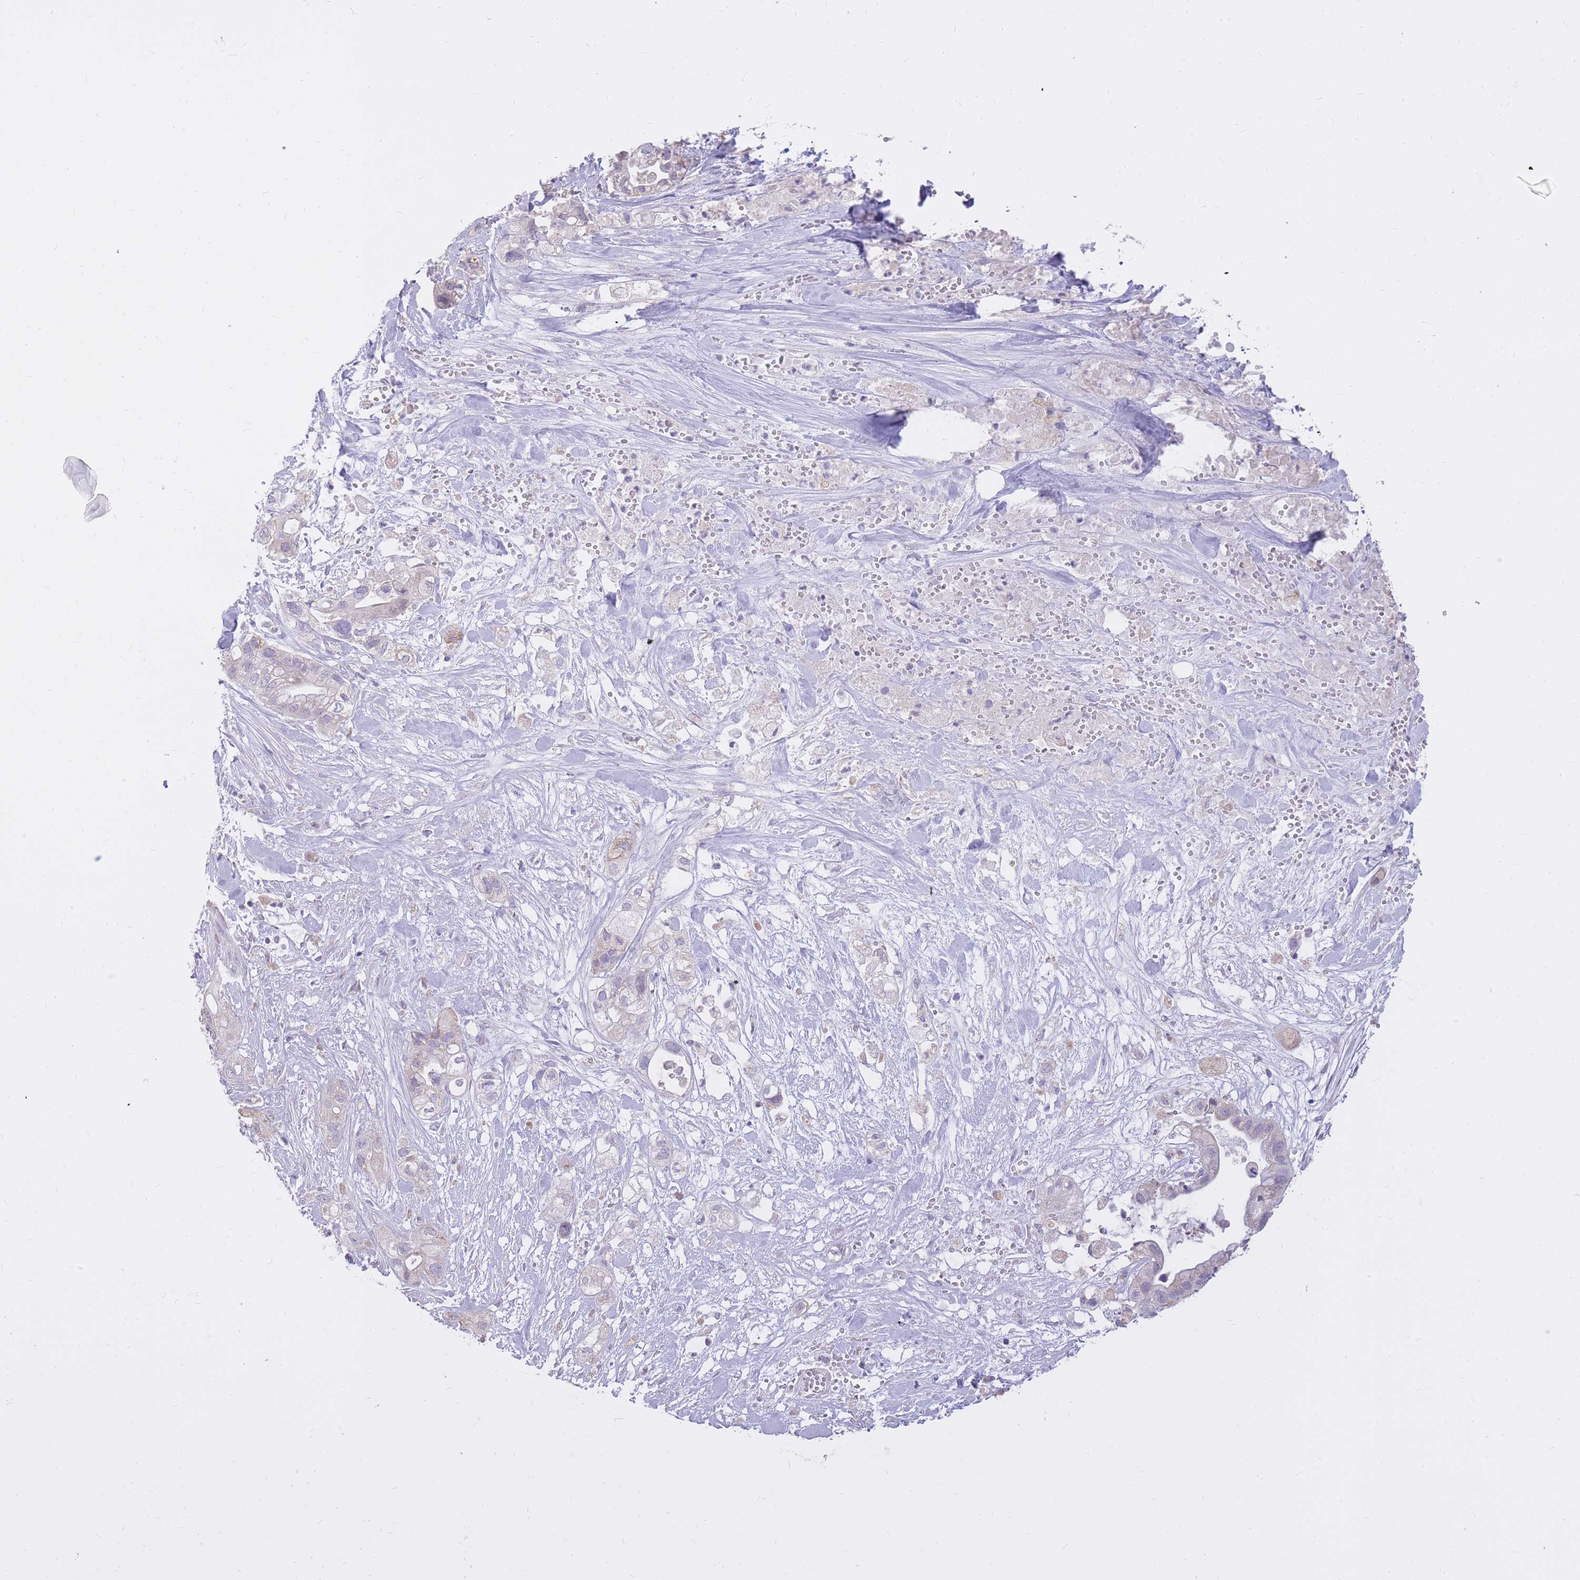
{"staining": {"intensity": "negative", "quantity": "none", "location": "none"}, "tissue": "pancreatic cancer", "cell_type": "Tumor cells", "image_type": "cancer", "snomed": [{"axis": "morphology", "description": "Adenocarcinoma, NOS"}, {"axis": "topography", "description": "Pancreas"}], "caption": "Tumor cells show no significant expression in pancreatic adenocarcinoma. Brightfield microscopy of immunohistochemistry stained with DAB (3,3'-diaminobenzidine) (brown) and hematoxylin (blue), captured at high magnification.", "gene": "RNF170", "patient": {"sex": "male", "age": 44}}